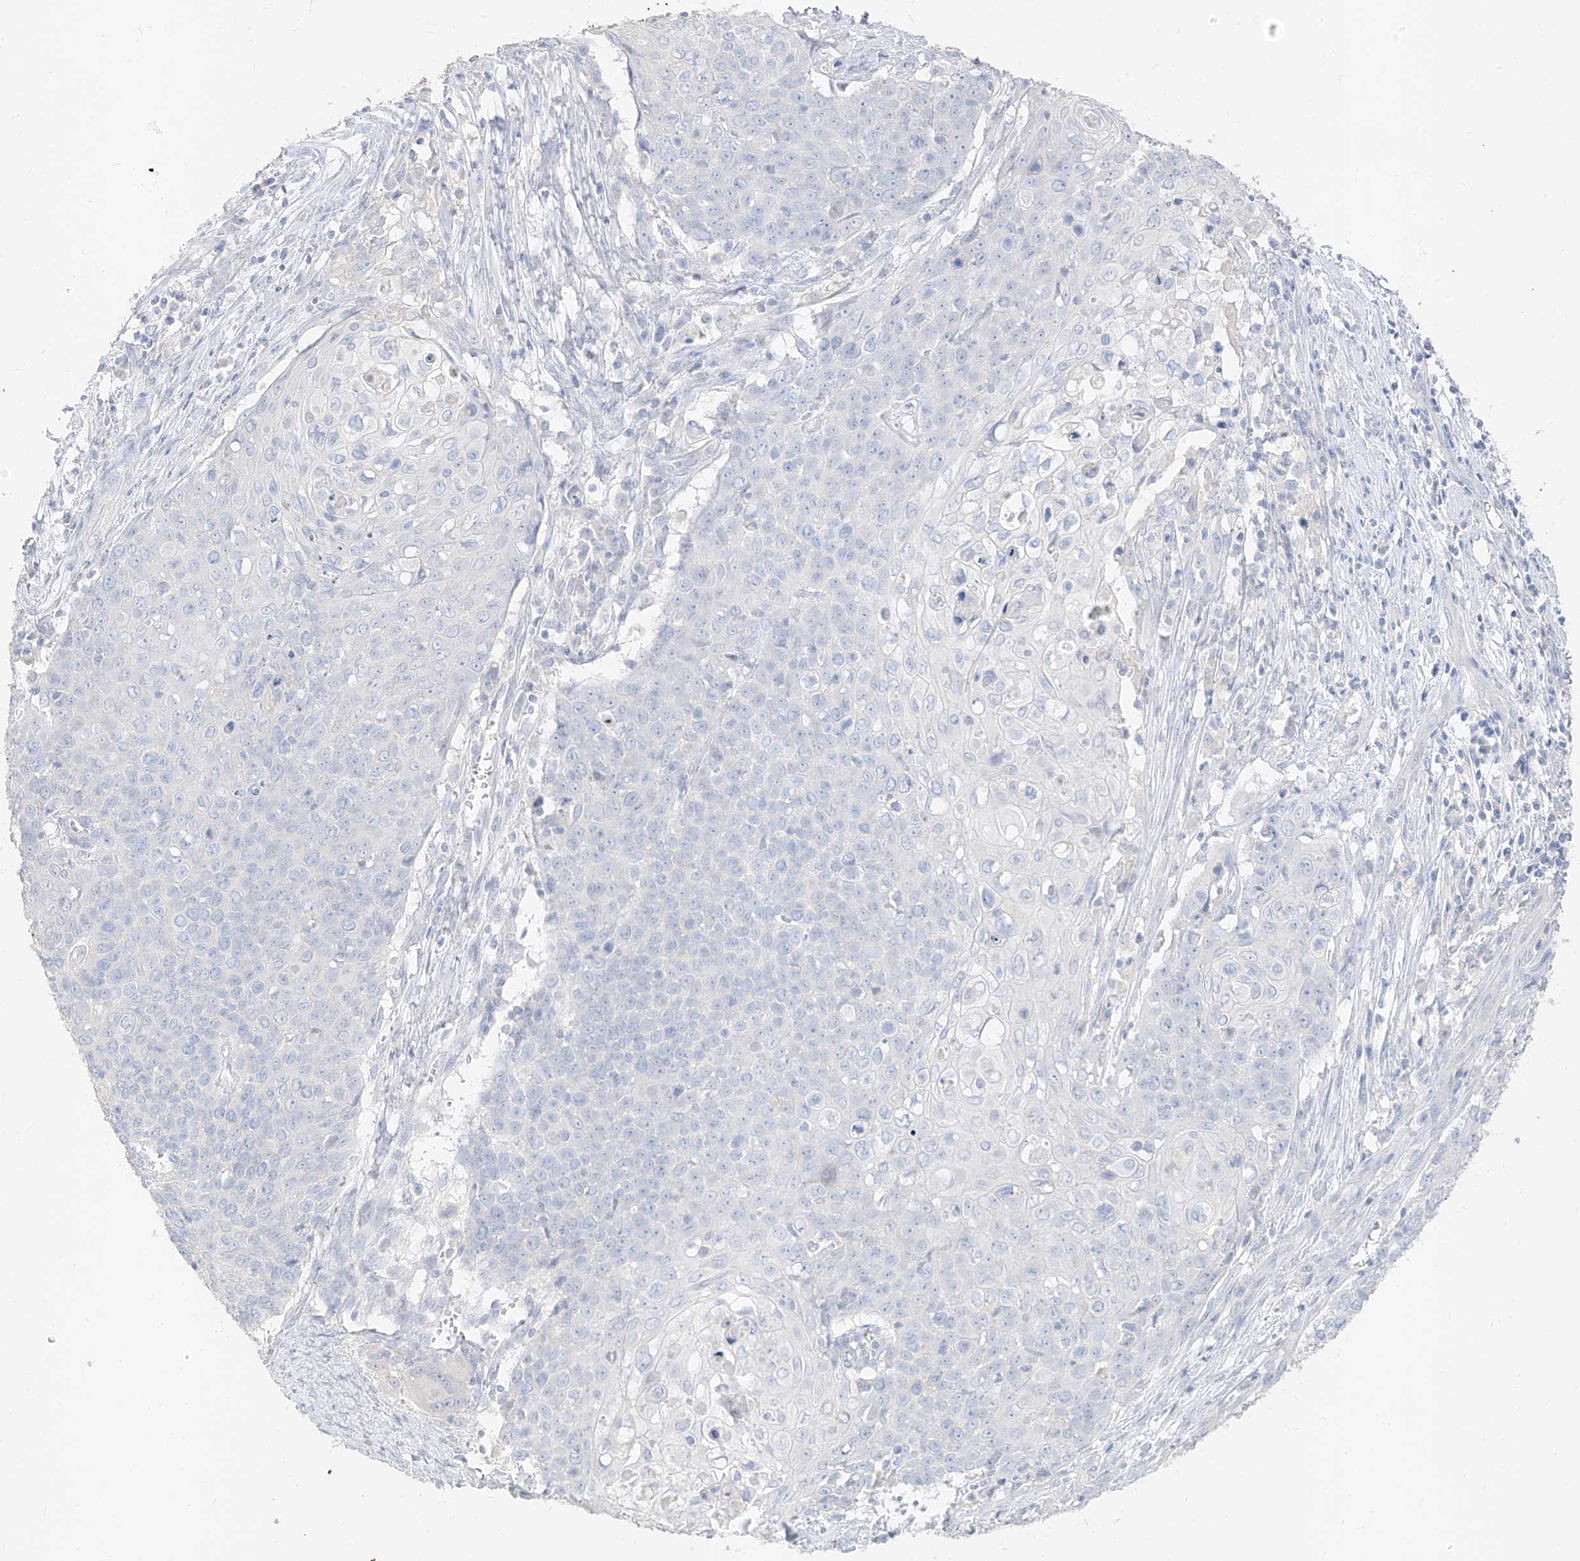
{"staining": {"intensity": "negative", "quantity": "none", "location": "none"}, "tissue": "cervical cancer", "cell_type": "Tumor cells", "image_type": "cancer", "snomed": [{"axis": "morphology", "description": "Squamous cell carcinoma, NOS"}, {"axis": "topography", "description": "Cervix"}], "caption": "Cervical cancer (squamous cell carcinoma) stained for a protein using IHC reveals no staining tumor cells.", "gene": "ZZEF1", "patient": {"sex": "female", "age": 39}}